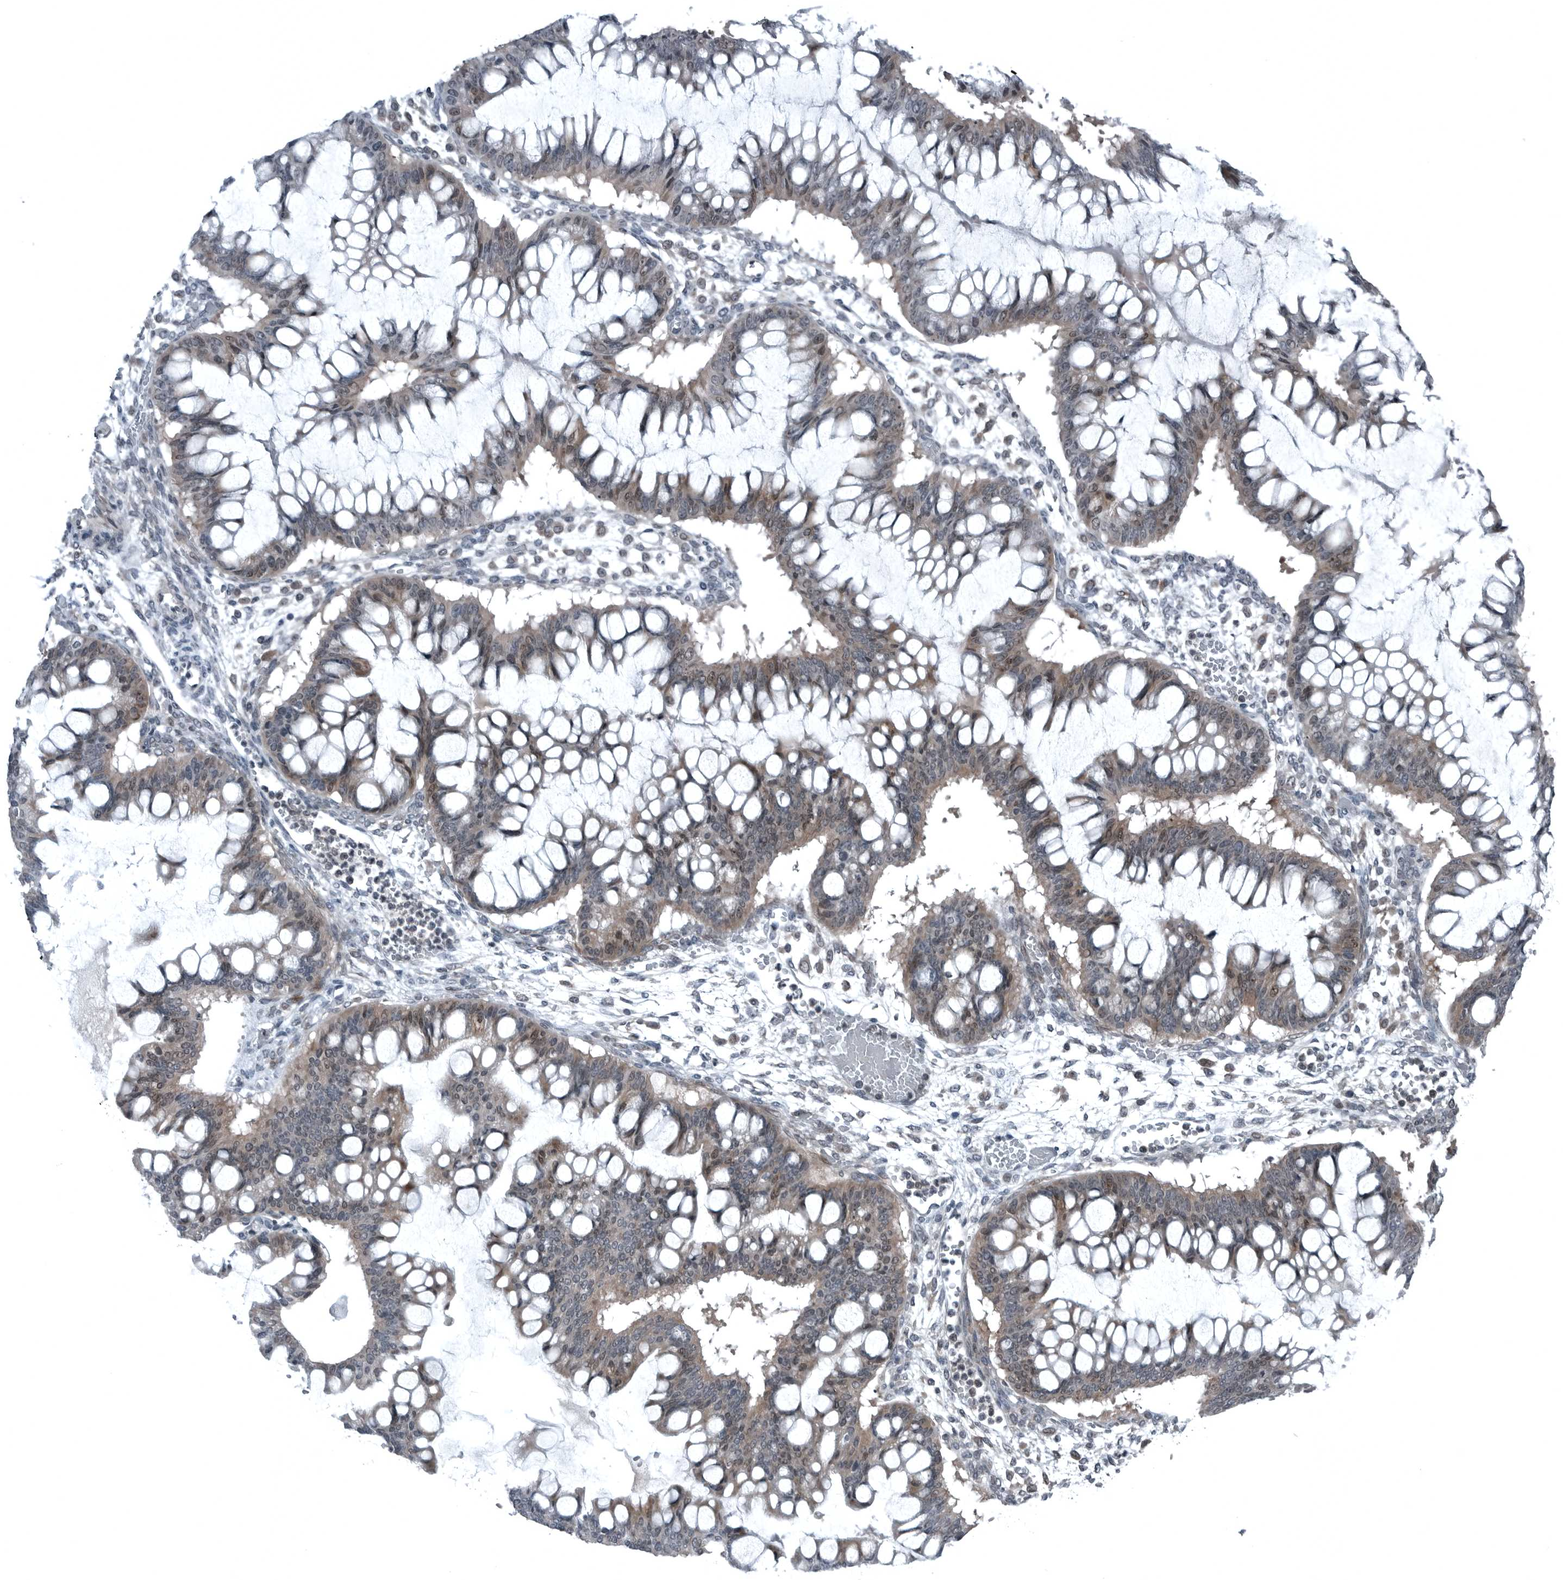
{"staining": {"intensity": "moderate", "quantity": ">75%", "location": "cytoplasmic/membranous,nuclear"}, "tissue": "ovarian cancer", "cell_type": "Tumor cells", "image_type": "cancer", "snomed": [{"axis": "morphology", "description": "Cystadenocarcinoma, mucinous, NOS"}, {"axis": "topography", "description": "Ovary"}], "caption": "Moderate cytoplasmic/membranous and nuclear staining is seen in approximately >75% of tumor cells in ovarian mucinous cystadenocarcinoma.", "gene": "GAK", "patient": {"sex": "female", "age": 73}}